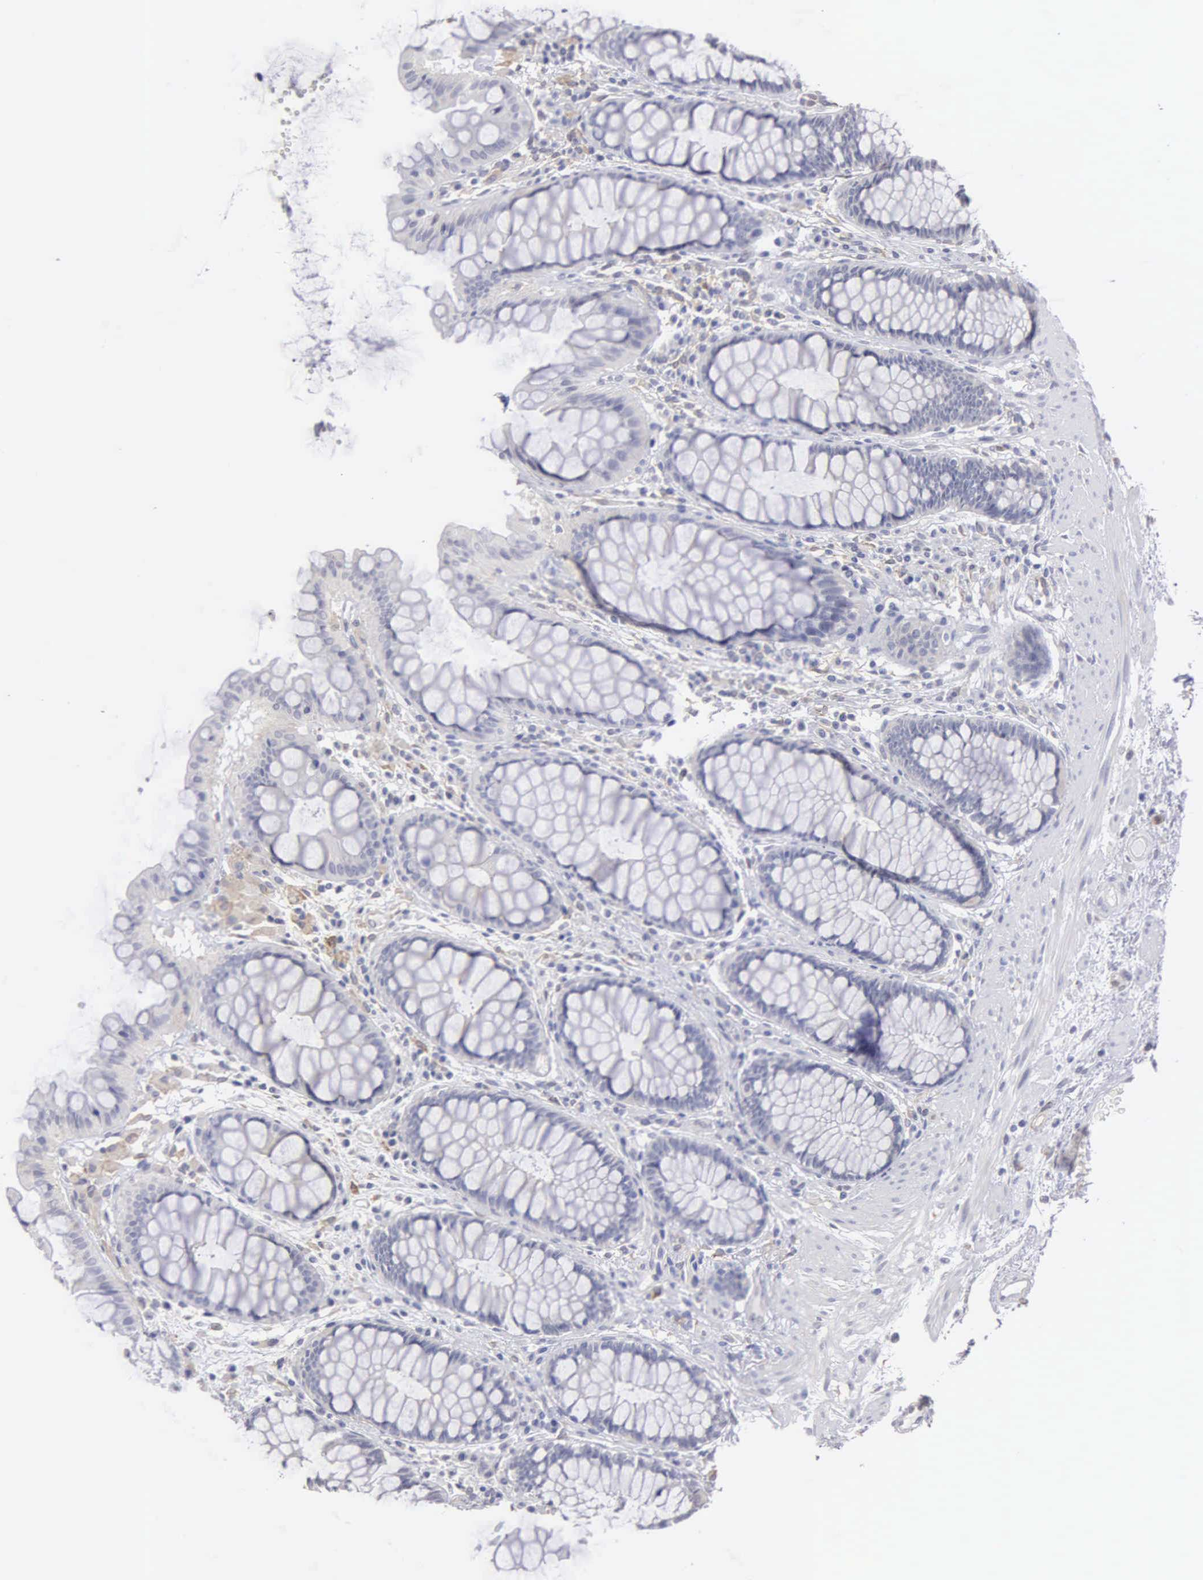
{"staining": {"intensity": "negative", "quantity": "none", "location": "none"}, "tissue": "rectum", "cell_type": "Glandular cells", "image_type": "normal", "snomed": [{"axis": "morphology", "description": "Normal tissue, NOS"}, {"axis": "topography", "description": "Rectum"}], "caption": "This is a histopathology image of immunohistochemistry (IHC) staining of benign rectum, which shows no positivity in glandular cells.", "gene": "LIN52", "patient": {"sex": "male", "age": 77}}